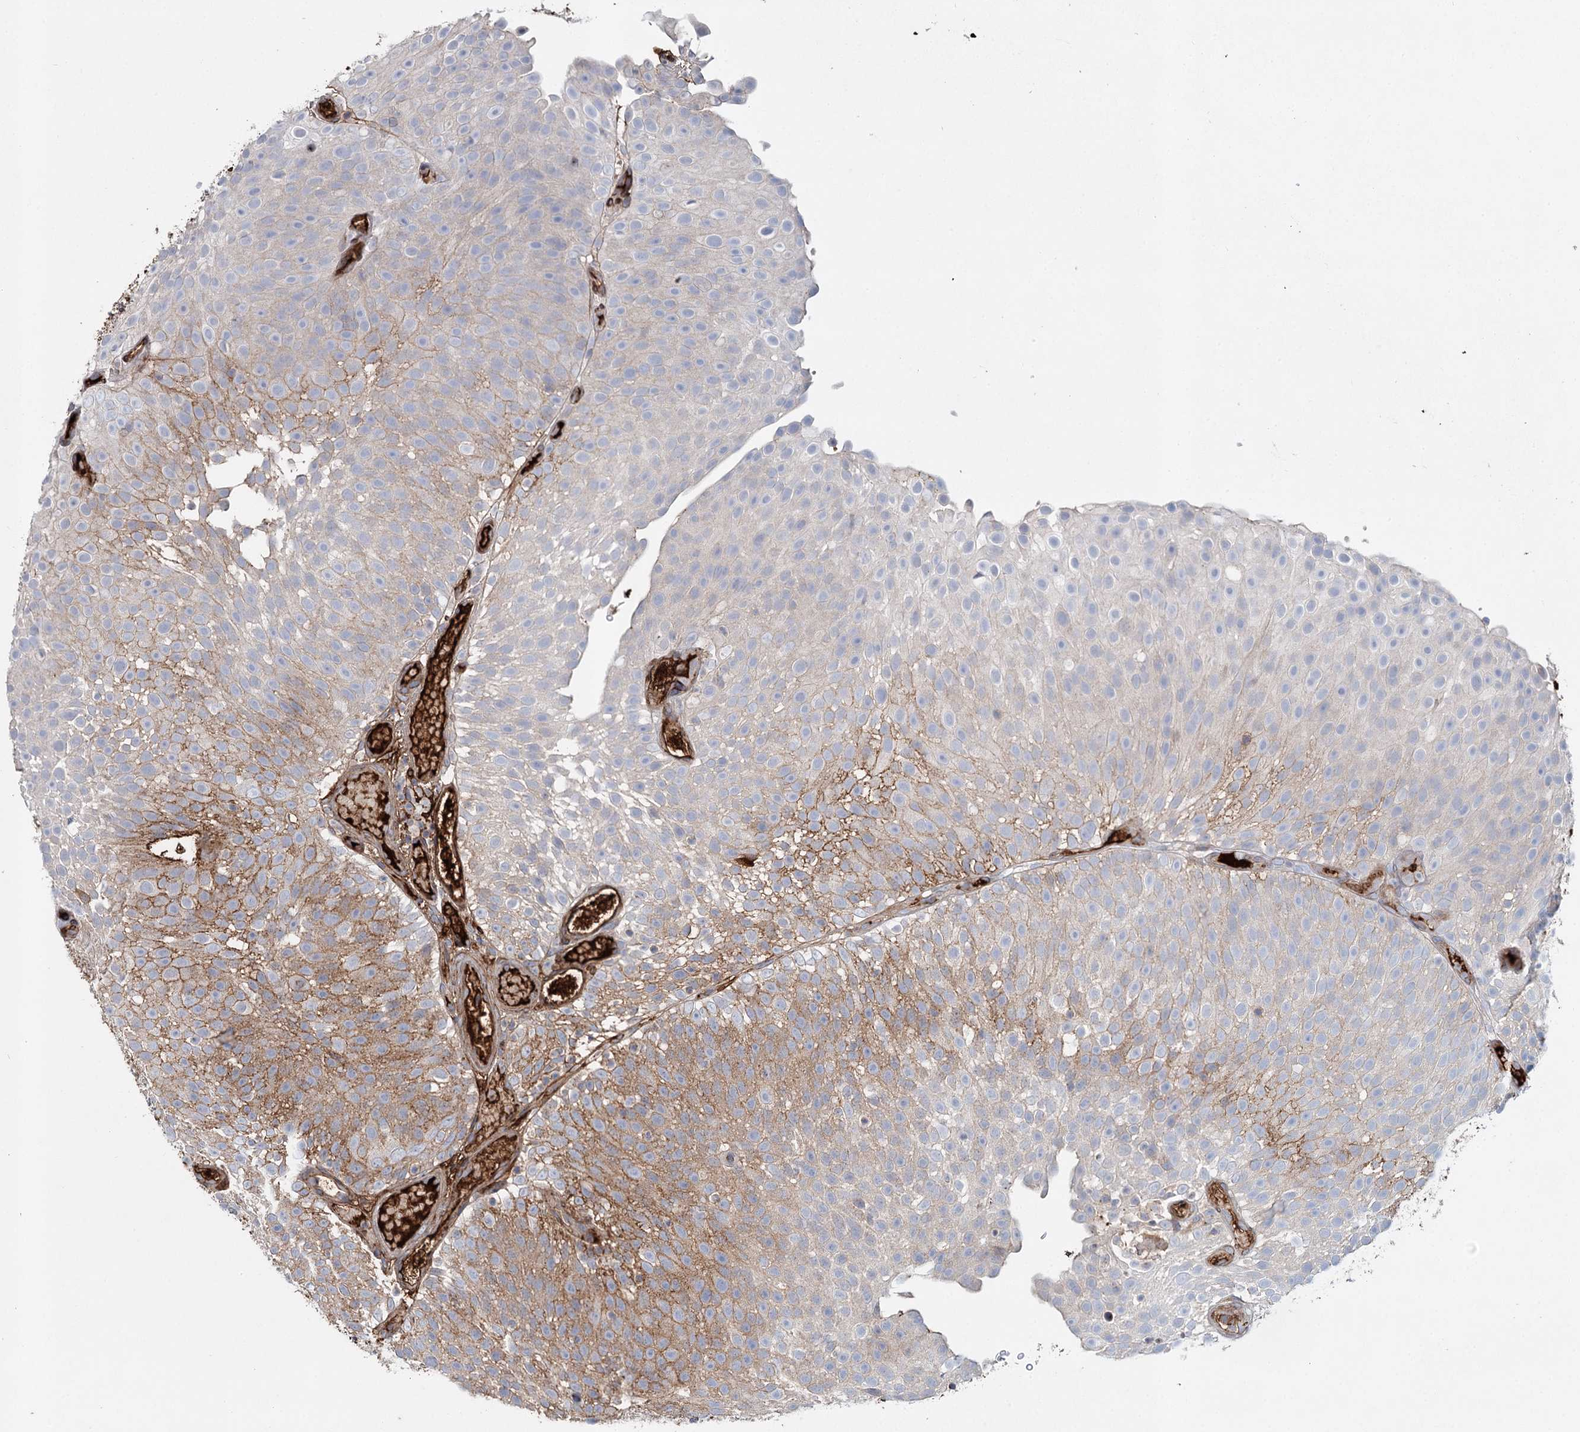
{"staining": {"intensity": "weak", "quantity": "25%-75%", "location": "cytoplasmic/membranous"}, "tissue": "urothelial cancer", "cell_type": "Tumor cells", "image_type": "cancer", "snomed": [{"axis": "morphology", "description": "Urothelial carcinoma, Low grade"}, {"axis": "topography", "description": "Urinary bladder"}], "caption": "Human urothelial cancer stained for a protein (brown) reveals weak cytoplasmic/membranous positive staining in about 25%-75% of tumor cells.", "gene": "ALKBH8", "patient": {"sex": "male", "age": 78}}